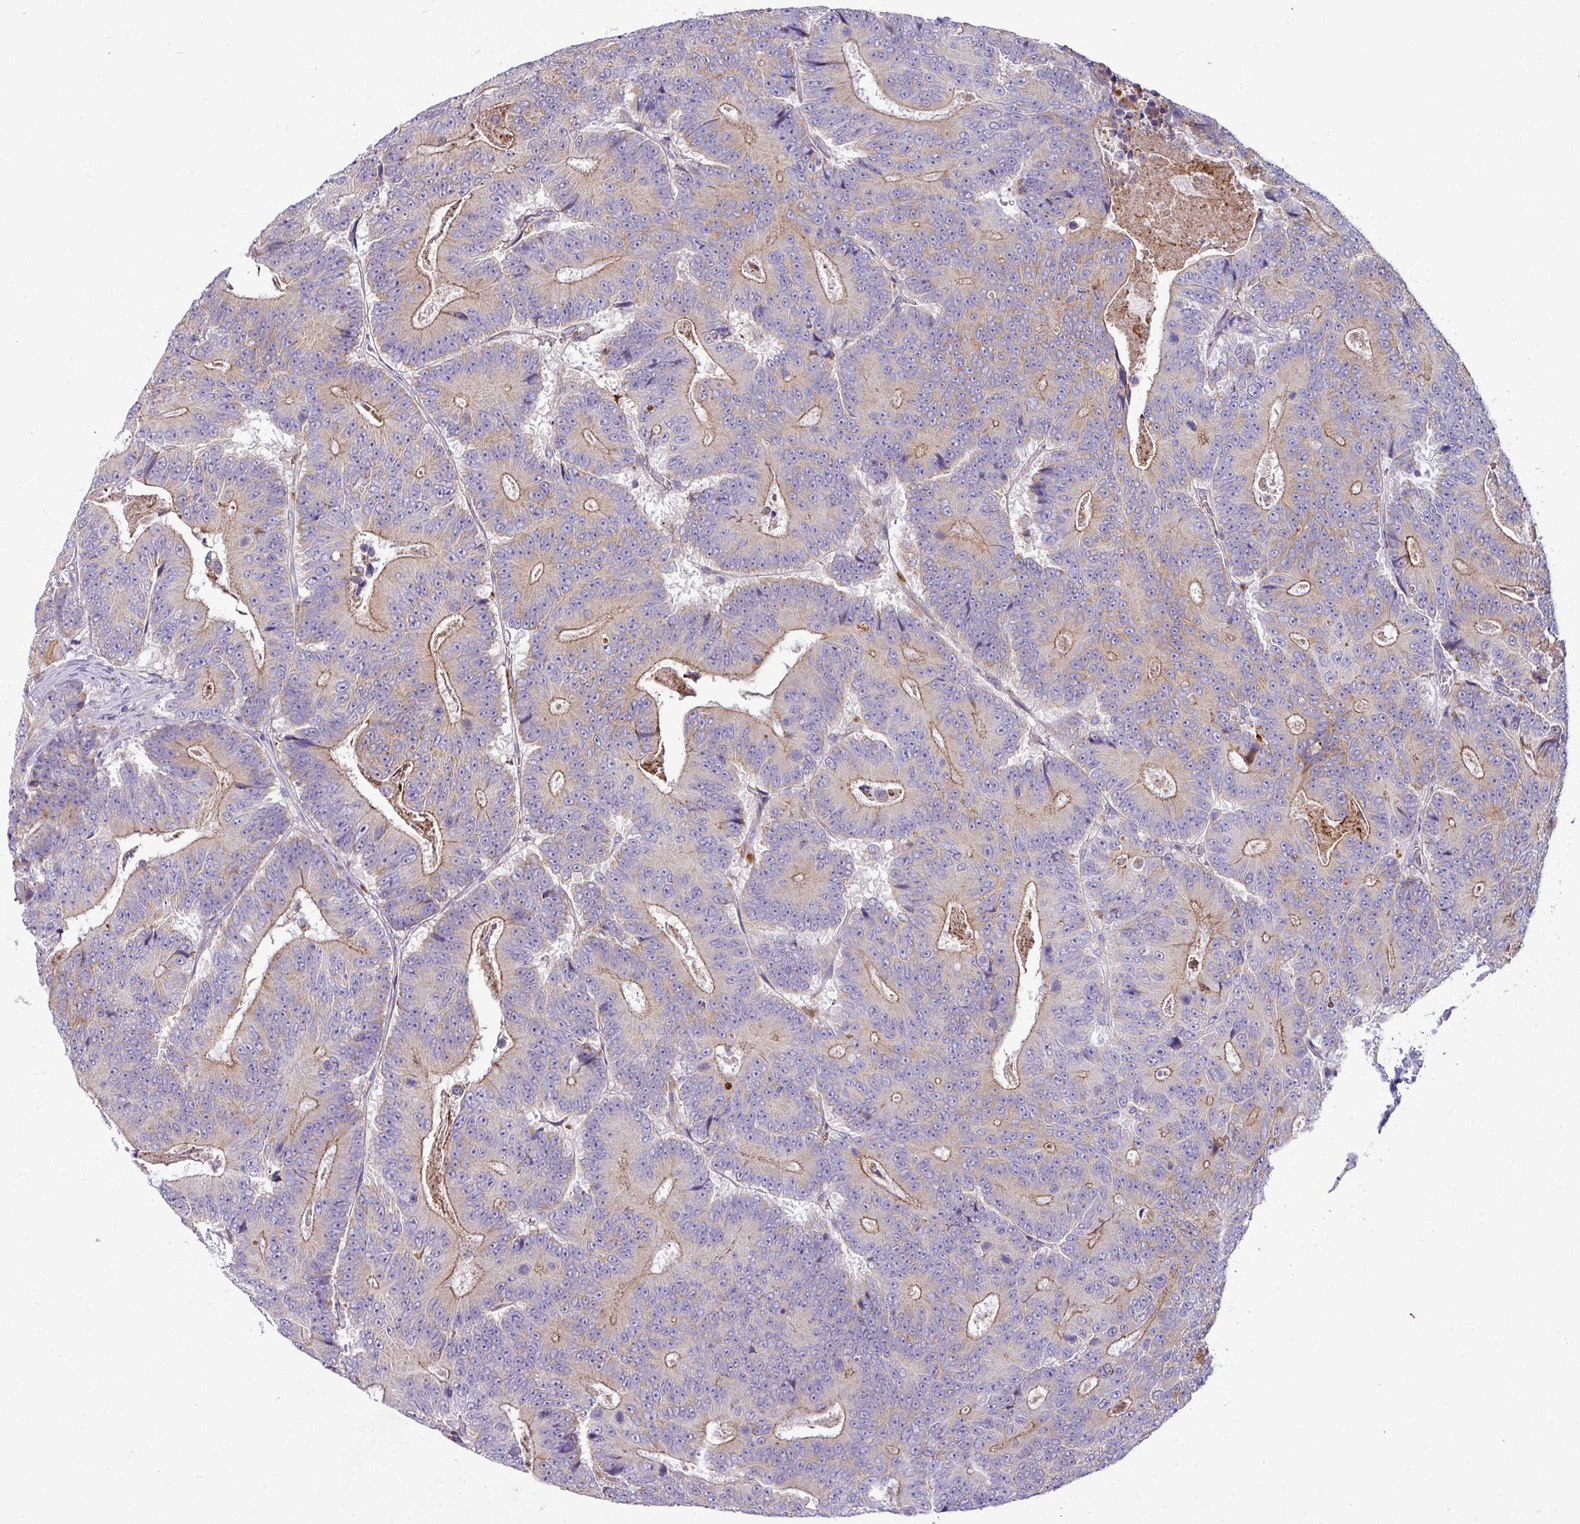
{"staining": {"intensity": "moderate", "quantity": "25%-75%", "location": "cytoplasmic/membranous"}, "tissue": "colorectal cancer", "cell_type": "Tumor cells", "image_type": "cancer", "snomed": [{"axis": "morphology", "description": "Adenocarcinoma, NOS"}, {"axis": "topography", "description": "Colon"}], "caption": "Immunohistochemistry of colorectal adenocarcinoma reveals medium levels of moderate cytoplasmic/membranous staining in about 25%-75% of tumor cells.", "gene": "ACAP3", "patient": {"sex": "male", "age": 83}}